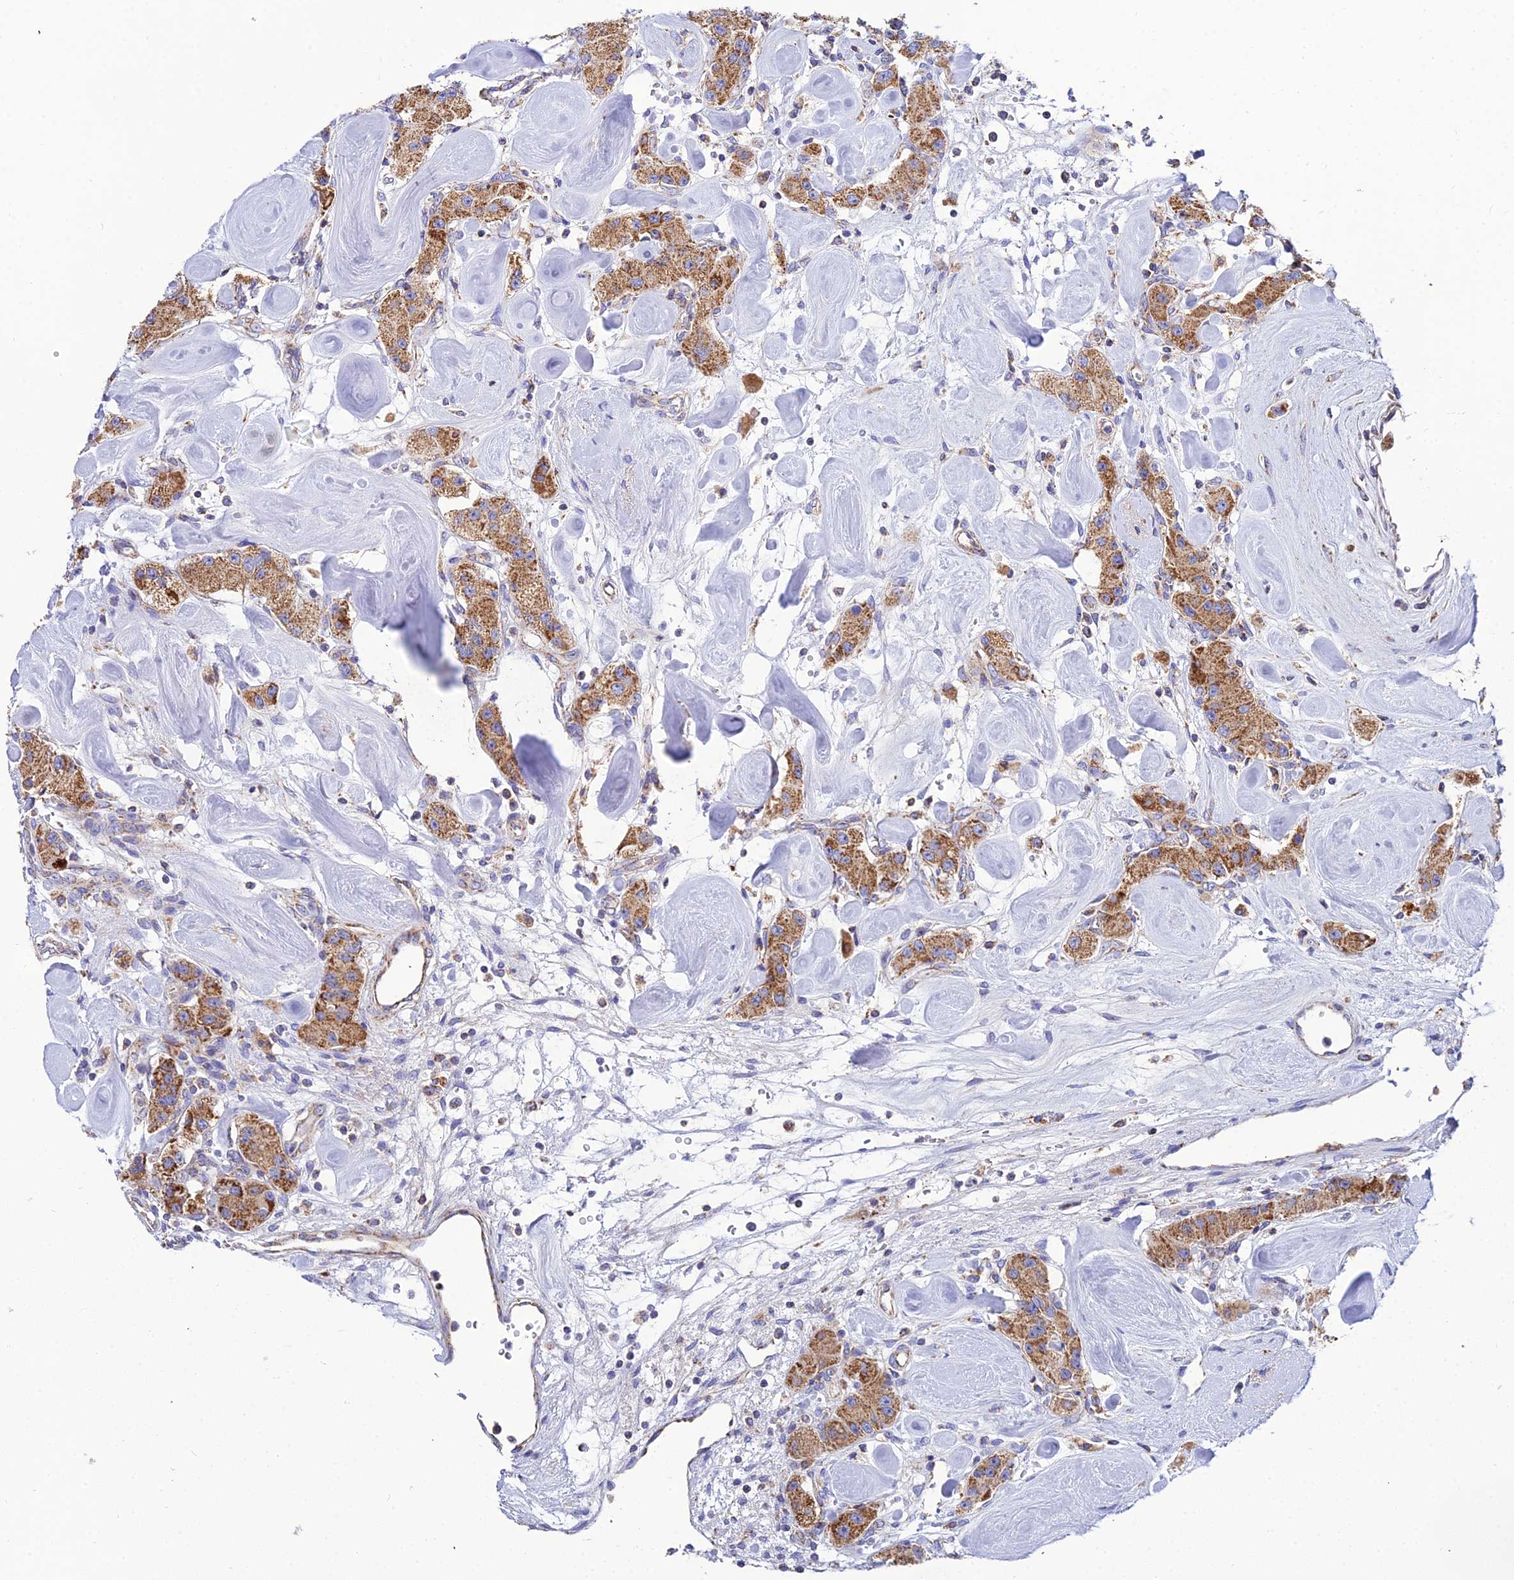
{"staining": {"intensity": "moderate", "quantity": ">75%", "location": "cytoplasmic/membranous"}, "tissue": "carcinoid", "cell_type": "Tumor cells", "image_type": "cancer", "snomed": [{"axis": "morphology", "description": "Carcinoid, malignant, NOS"}, {"axis": "topography", "description": "Pancreas"}], "caption": "Protein staining of malignant carcinoid tissue reveals moderate cytoplasmic/membranous expression in about >75% of tumor cells.", "gene": "NIPSNAP3A", "patient": {"sex": "male", "age": 41}}